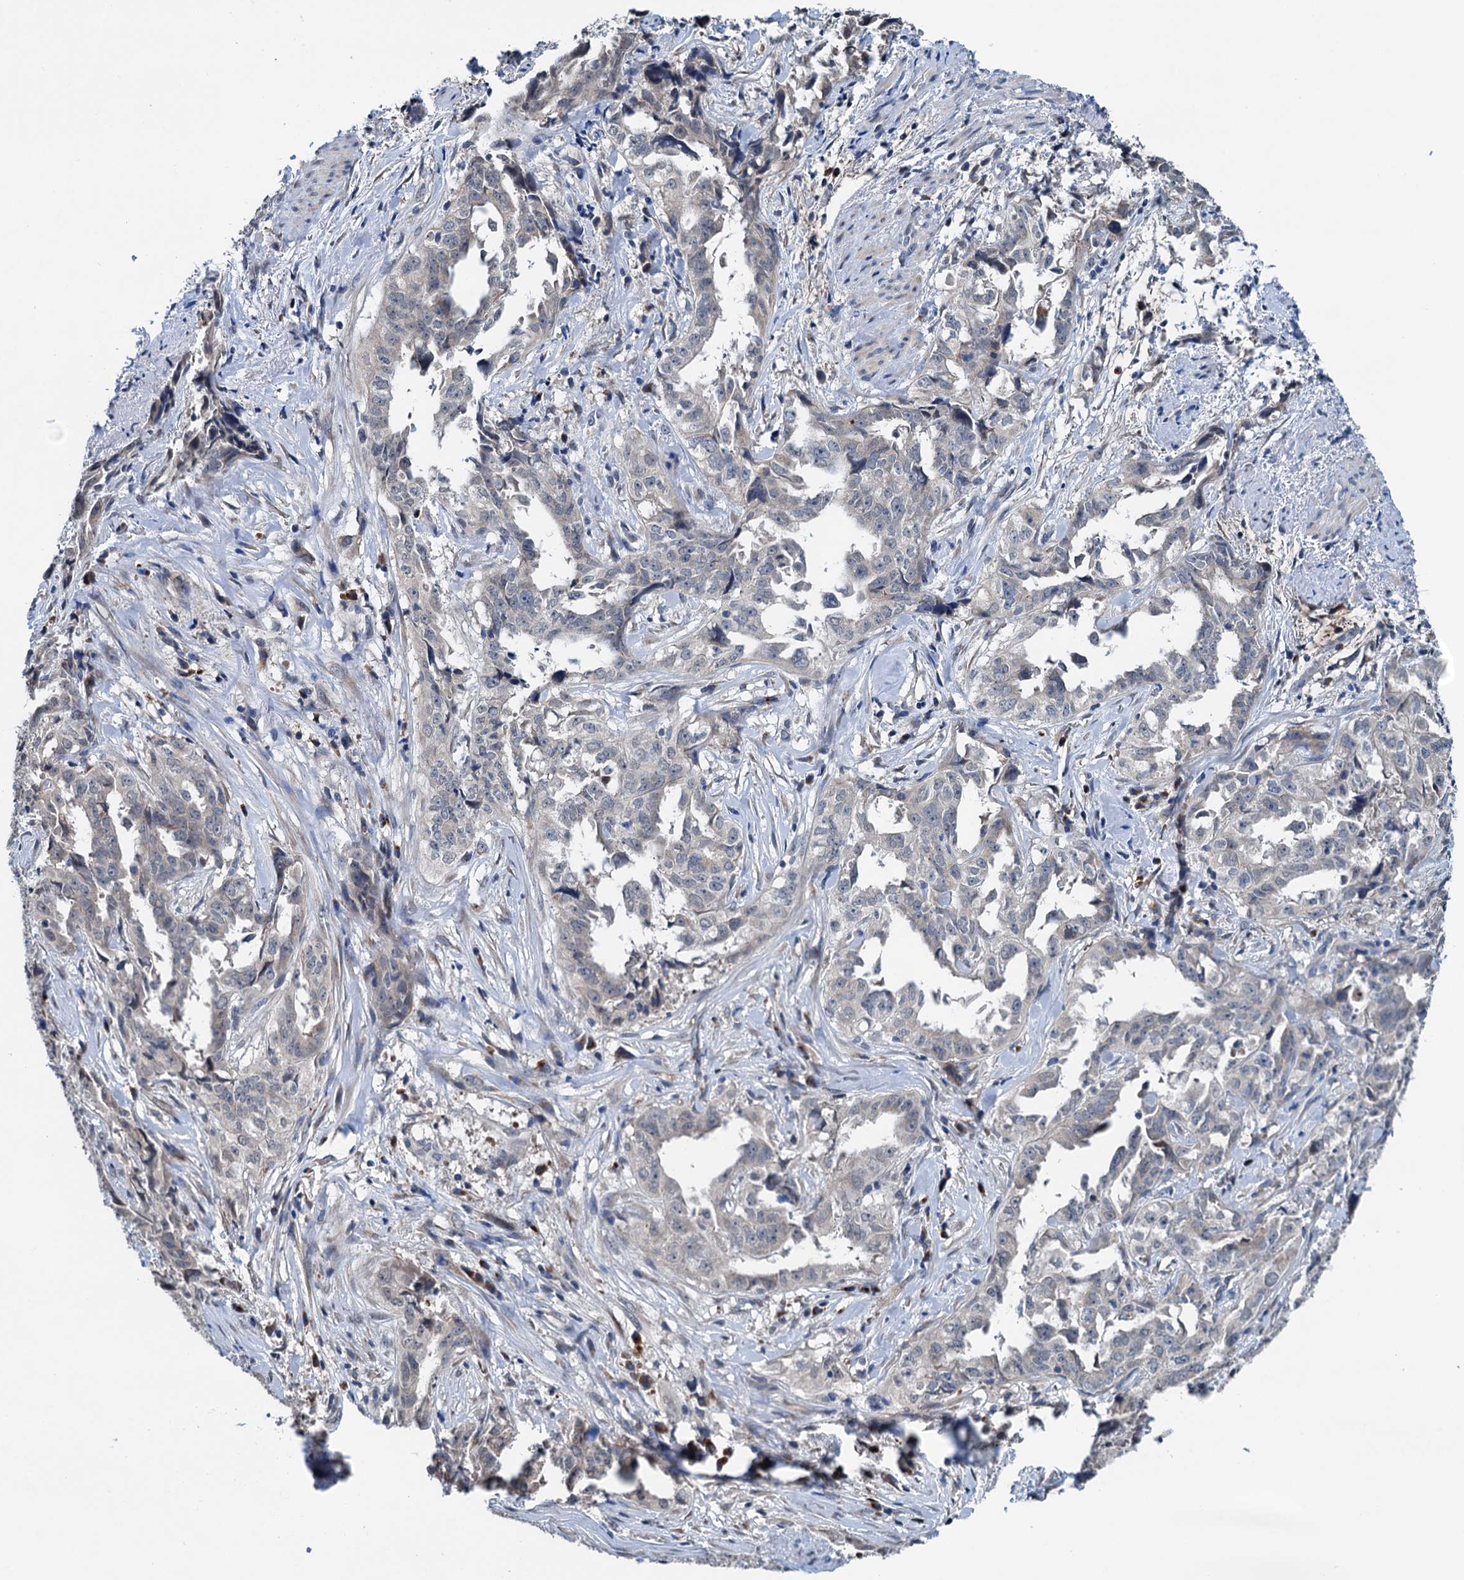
{"staining": {"intensity": "negative", "quantity": "none", "location": "none"}, "tissue": "endometrial cancer", "cell_type": "Tumor cells", "image_type": "cancer", "snomed": [{"axis": "morphology", "description": "Adenocarcinoma, NOS"}, {"axis": "topography", "description": "Endometrium"}], "caption": "Immunohistochemistry (IHC) micrograph of human adenocarcinoma (endometrial) stained for a protein (brown), which shows no staining in tumor cells.", "gene": "SHLD1", "patient": {"sex": "female", "age": 65}}